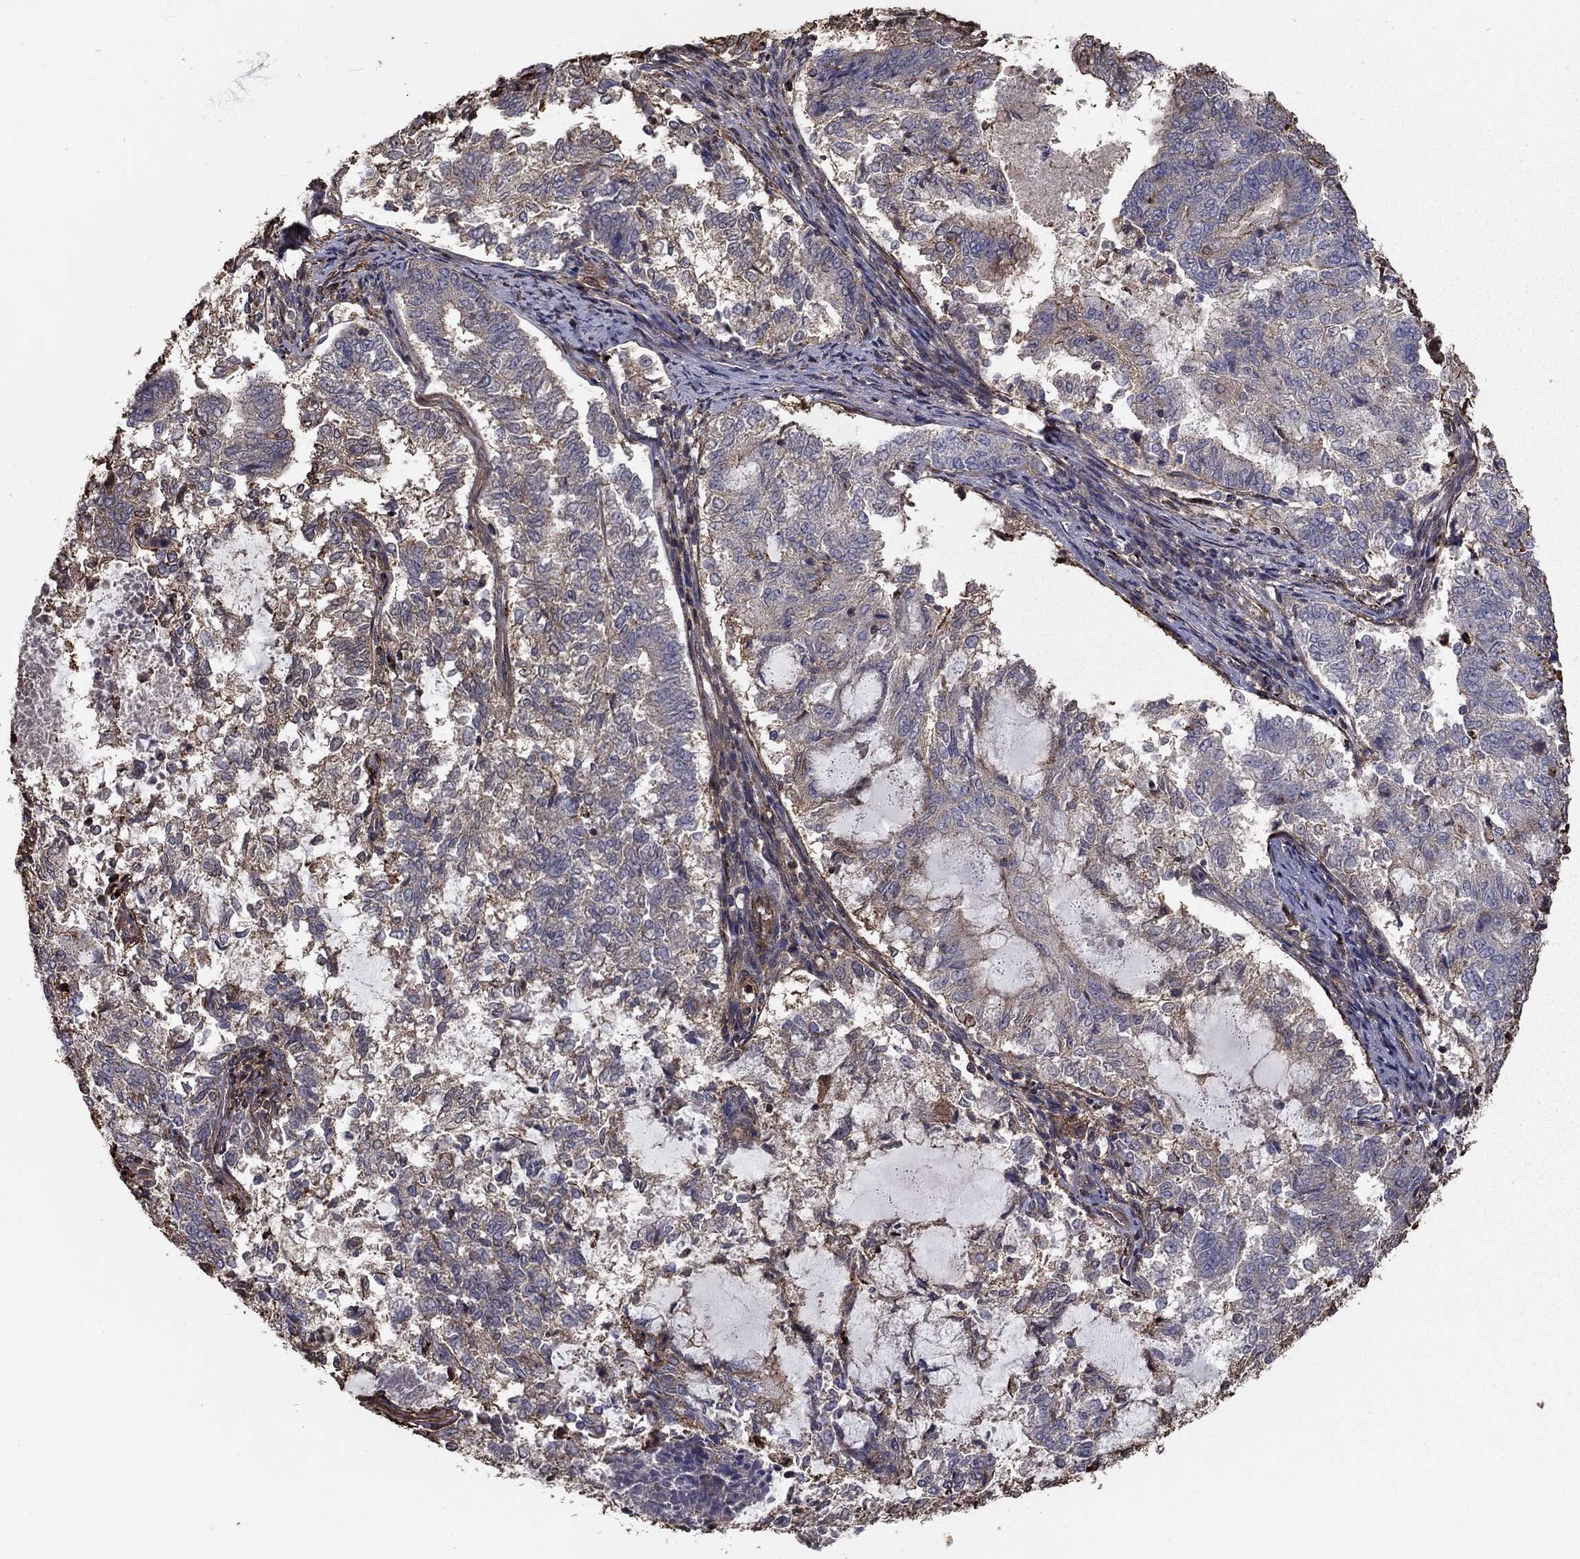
{"staining": {"intensity": "negative", "quantity": "none", "location": "none"}, "tissue": "endometrial cancer", "cell_type": "Tumor cells", "image_type": "cancer", "snomed": [{"axis": "morphology", "description": "Adenocarcinoma, NOS"}, {"axis": "topography", "description": "Endometrium"}], "caption": "Immunohistochemistry photomicrograph of neoplastic tissue: human endometrial adenocarcinoma stained with DAB (3,3'-diaminobenzidine) displays no significant protein expression in tumor cells.", "gene": "HABP4", "patient": {"sex": "female", "age": 65}}